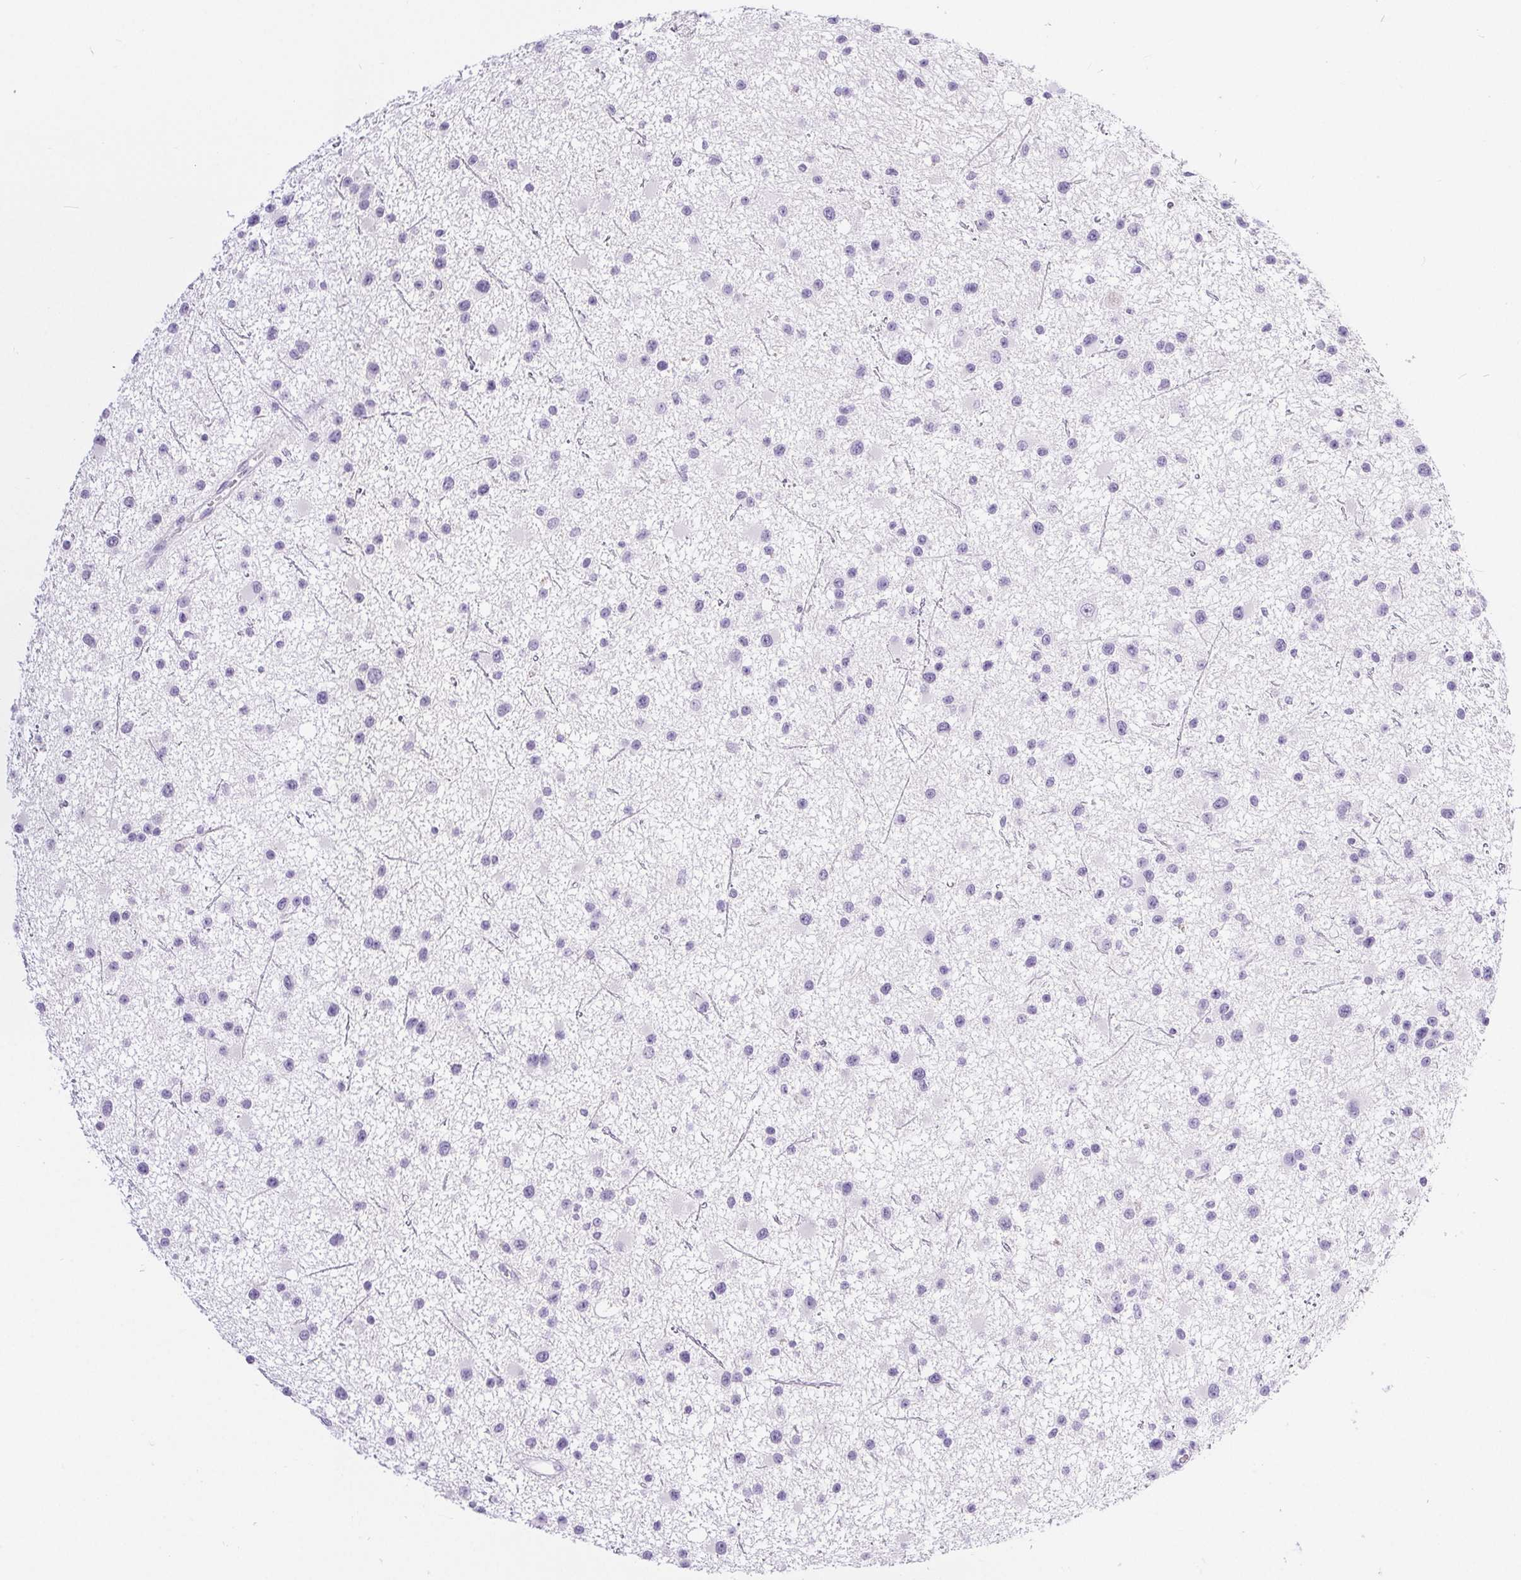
{"staining": {"intensity": "negative", "quantity": "none", "location": "none"}, "tissue": "glioma", "cell_type": "Tumor cells", "image_type": "cancer", "snomed": [{"axis": "morphology", "description": "Glioma, malignant, Low grade"}, {"axis": "topography", "description": "Brain"}], "caption": "Immunohistochemical staining of human malignant glioma (low-grade) displays no significant positivity in tumor cells.", "gene": "XDH", "patient": {"sex": "male", "age": 43}}